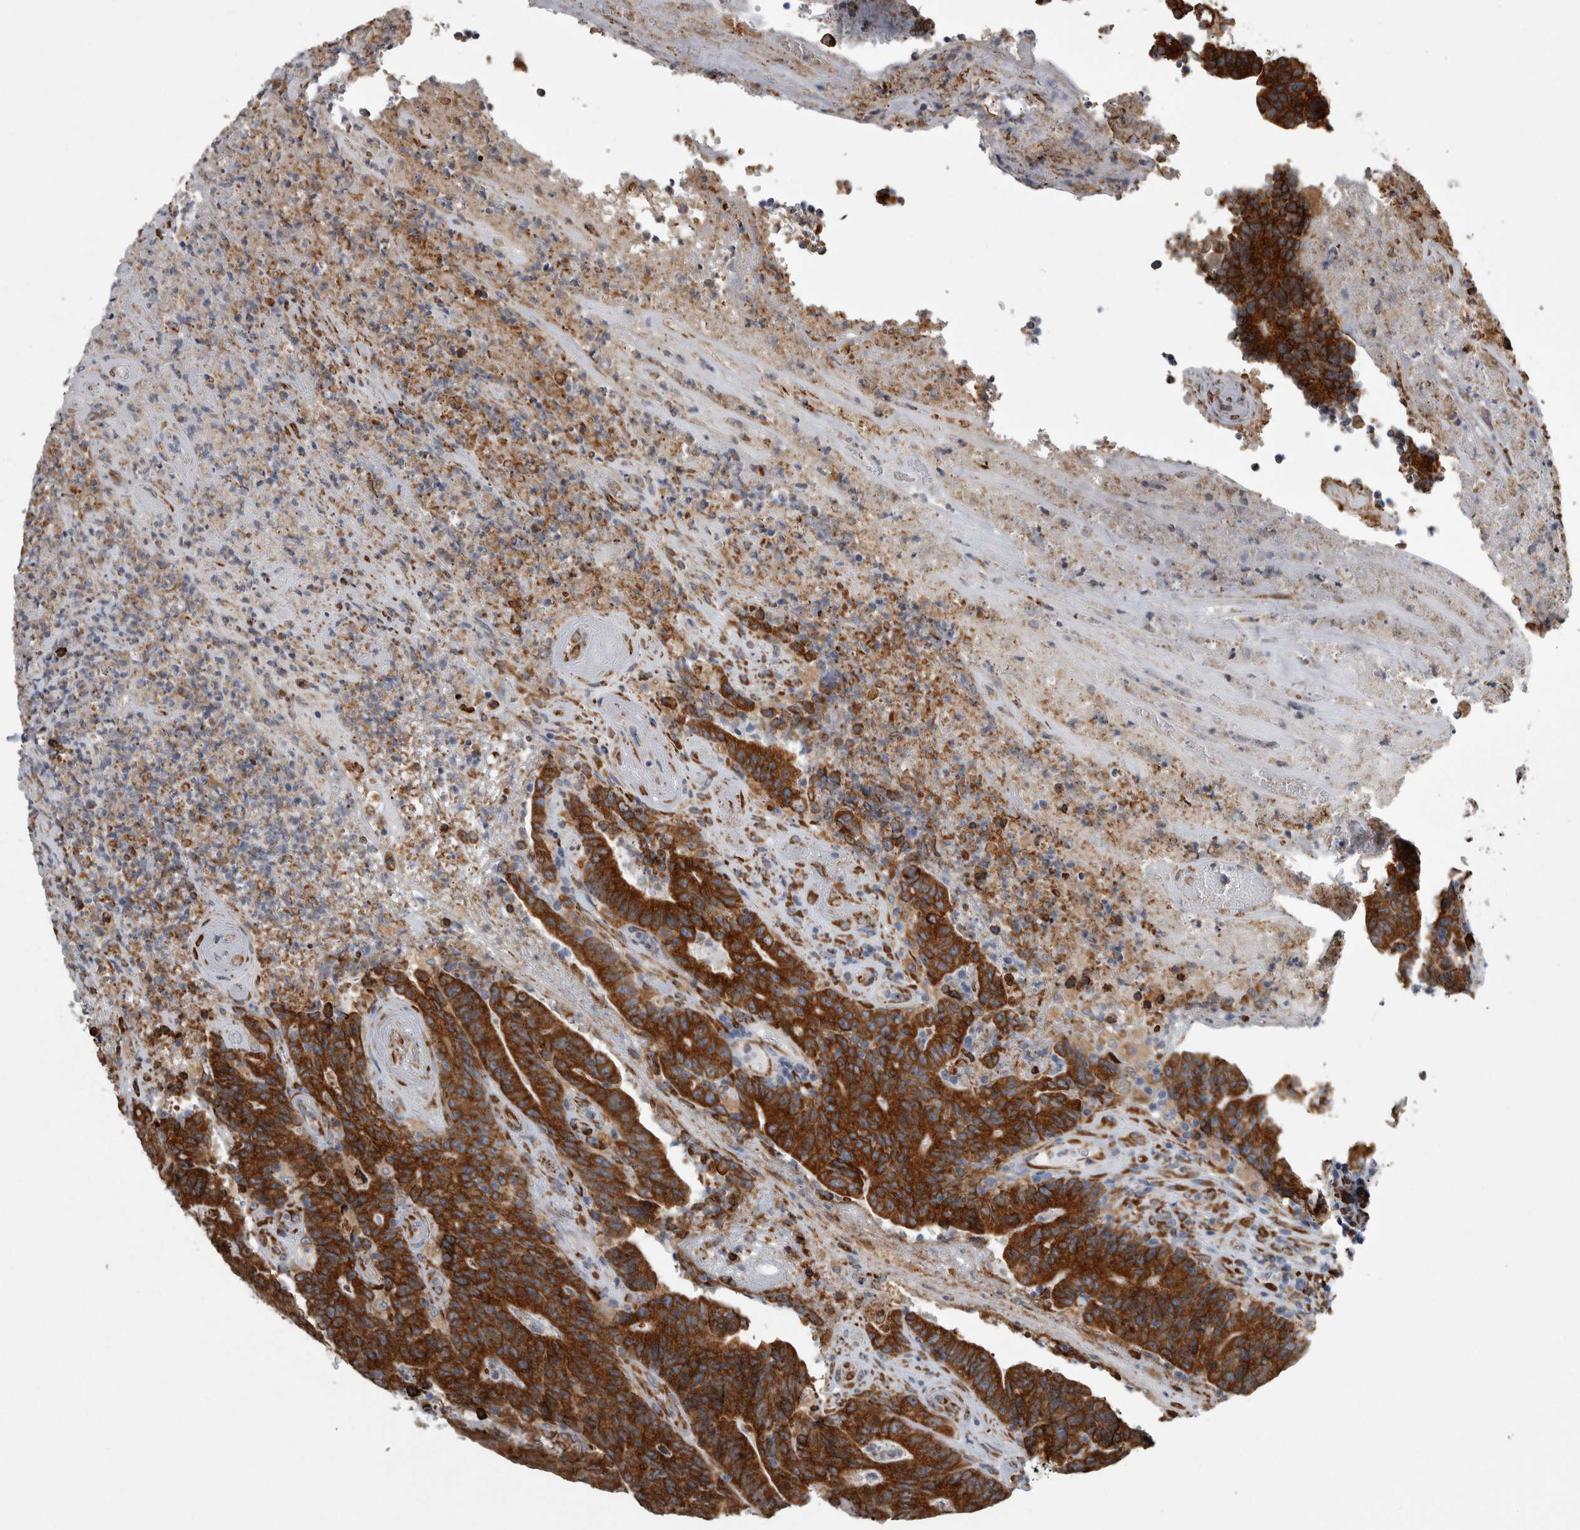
{"staining": {"intensity": "strong", "quantity": ">75%", "location": "cytoplasmic/membranous"}, "tissue": "colorectal cancer", "cell_type": "Tumor cells", "image_type": "cancer", "snomed": [{"axis": "morphology", "description": "Normal tissue, NOS"}, {"axis": "morphology", "description": "Adenocarcinoma, NOS"}, {"axis": "topography", "description": "Colon"}], "caption": "This micrograph reveals immunohistochemistry staining of human adenocarcinoma (colorectal), with high strong cytoplasmic/membranous expression in approximately >75% of tumor cells.", "gene": "FHIP2B", "patient": {"sex": "female", "age": 75}}